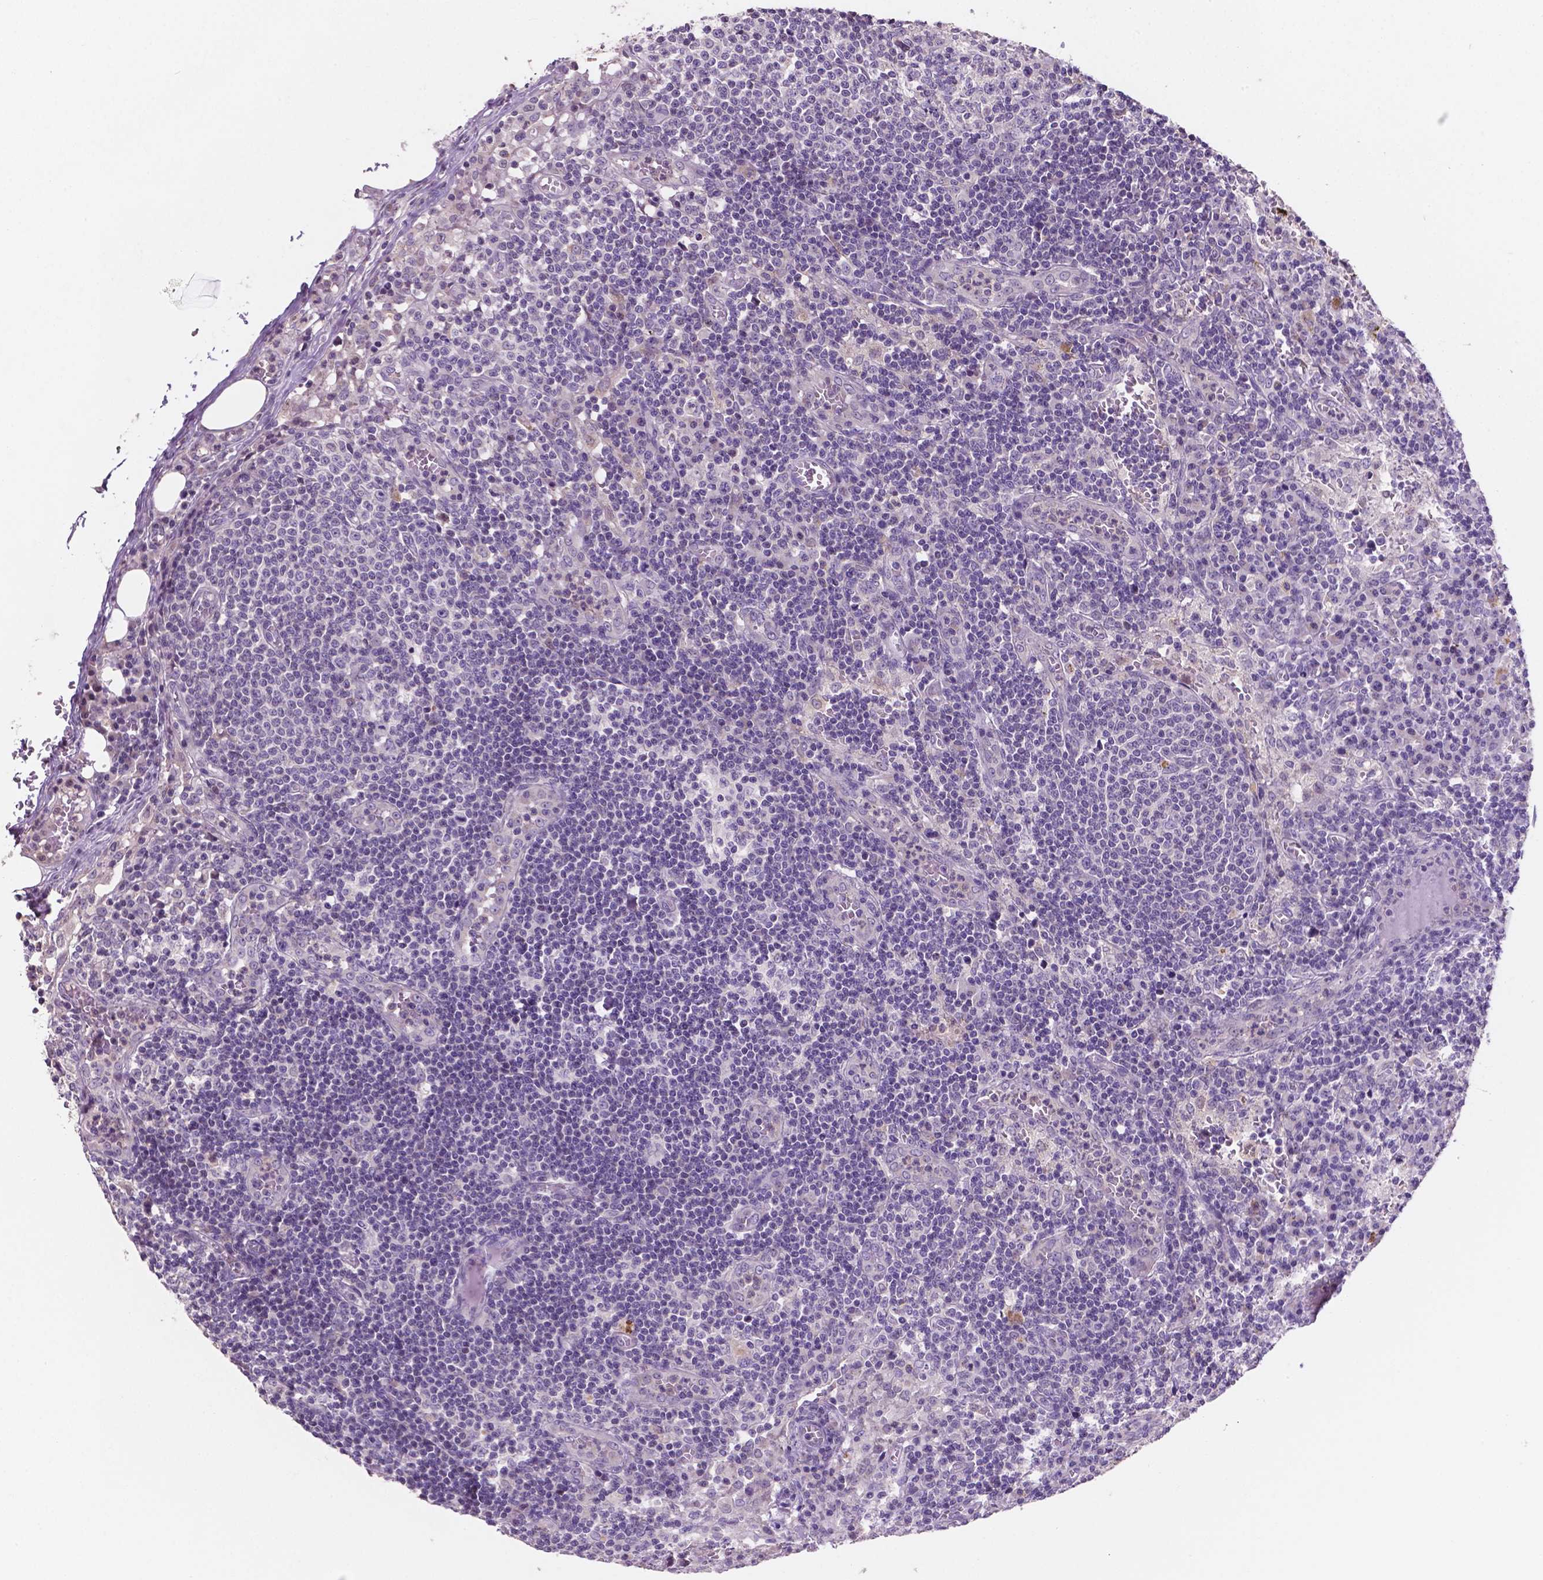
{"staining": {"intensity": "negative", "quantity": "none", "location": "none"}, "tissue": "lymph node", "cell_type": "Germinal center cells", "image_type": "normal", "snomed": [{"axis": "morphology", "description": "Normal tissue, NOS"}, {"axis": "topography", "description": "Lymph node"}], "caption": "Protein analysis of normal lymph node displays no significant staining in germinal center cells.", "gene": "MKRN2OS", "patient": {"sex": "male", "age": 62}}